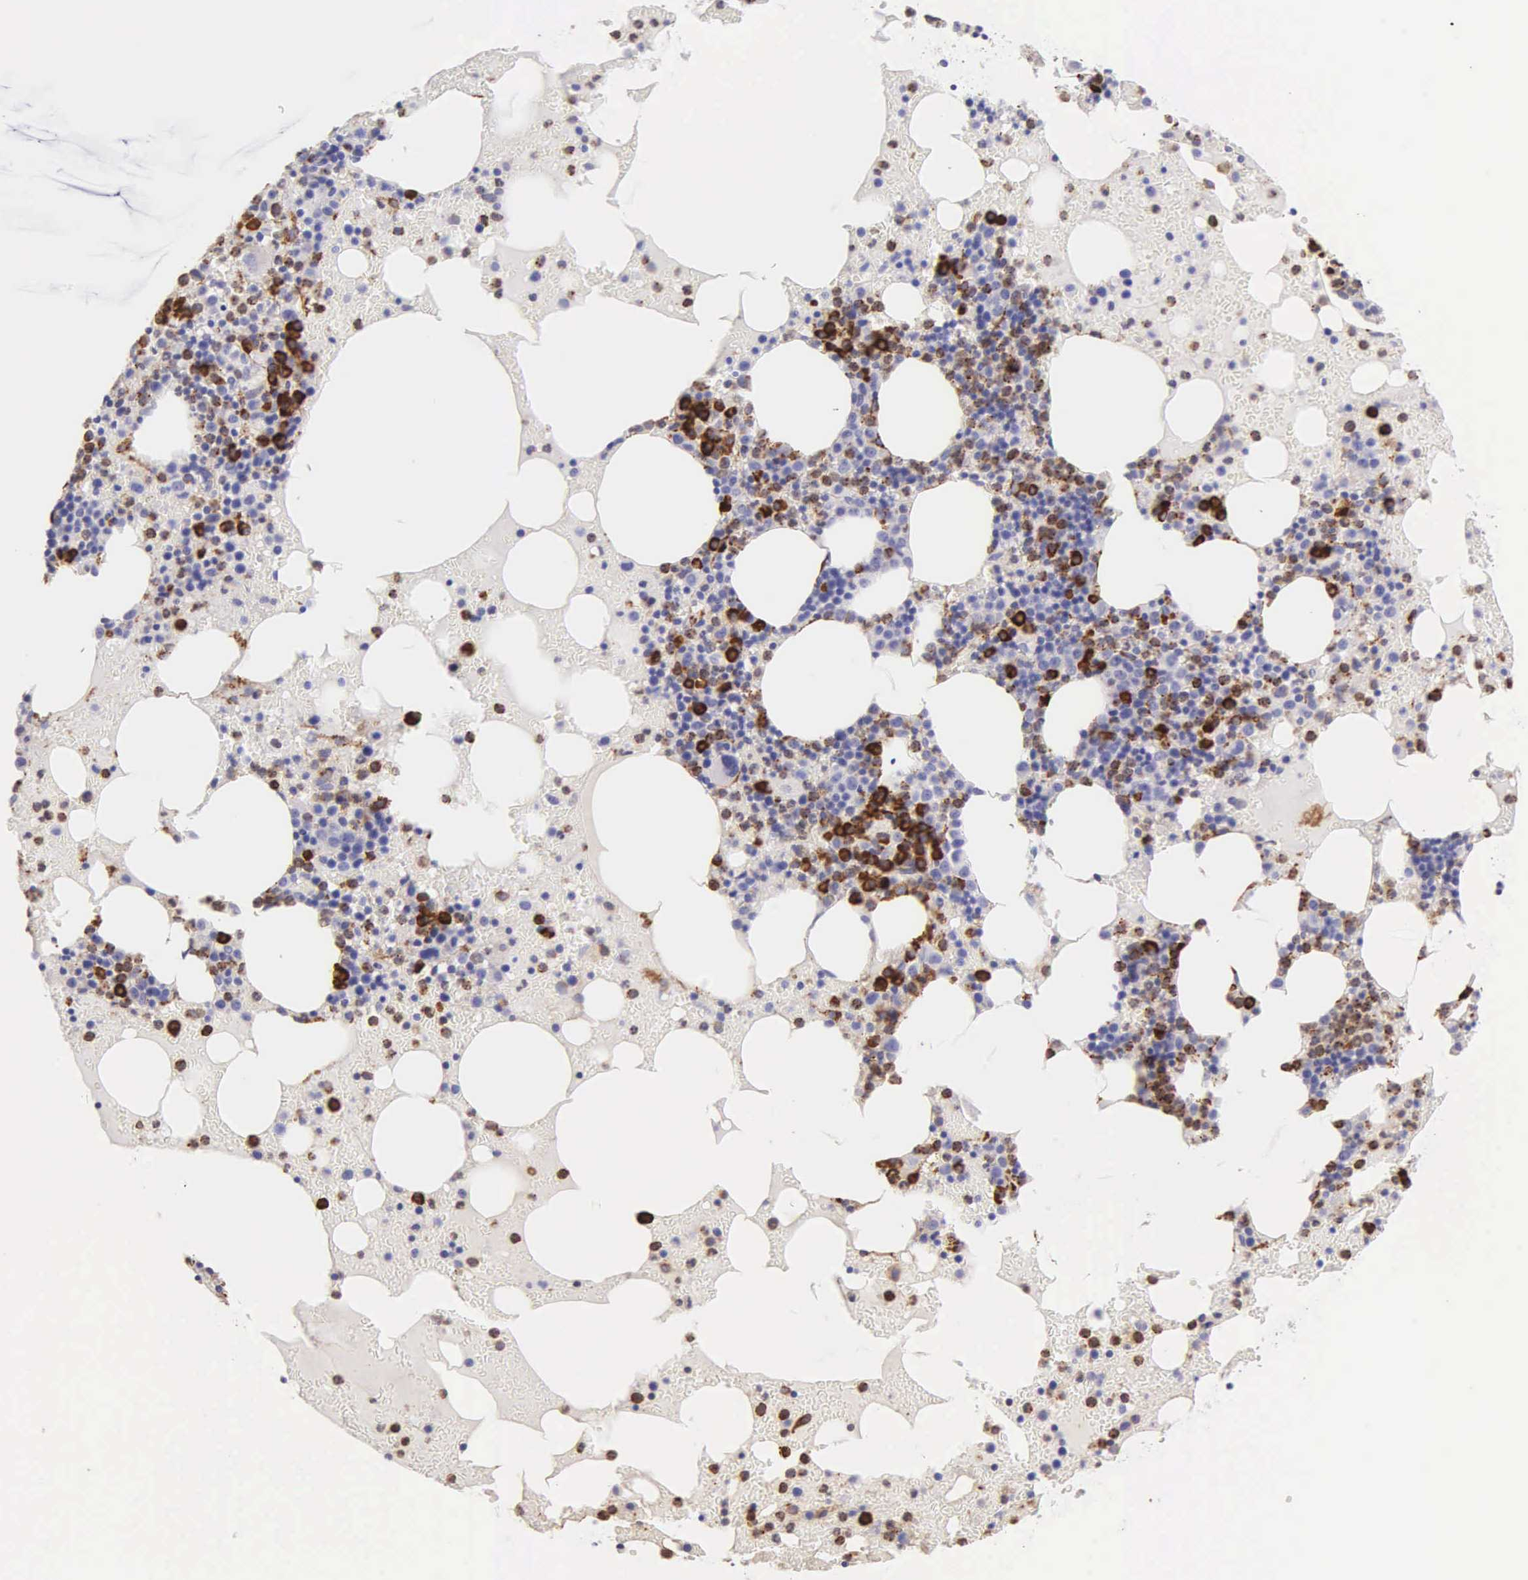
{"staining": {"intensity": "strong", "quantity": "<25%", "location": "cytoplasmic/membranous"}, "tissue": "bone marrow", "cell_type": "Hematopoietic cells", "image_type": "normal", "snomed": [{"axis": "morphology", "description": "Normal tissue, NOS"}, {"axis": "topography", "description": "Bone marrow"}], "caption": "High-magnification brightfield microscopy of unremarkable bone marrow stained with DAB (3,3'-diaminobenzidine) (brown) and counterstained with hematoxylin (blue). hematopoietic cells exhibit strong cytoplasmic/membranous expression is appreciated in approximately<25% of cells. (DAB (3,3'-diaminobenzidine) IHC with brightfield microscopy, high magnification).", "gene": "CKAP4", "patient": {"sex": "female", "age": 72}}